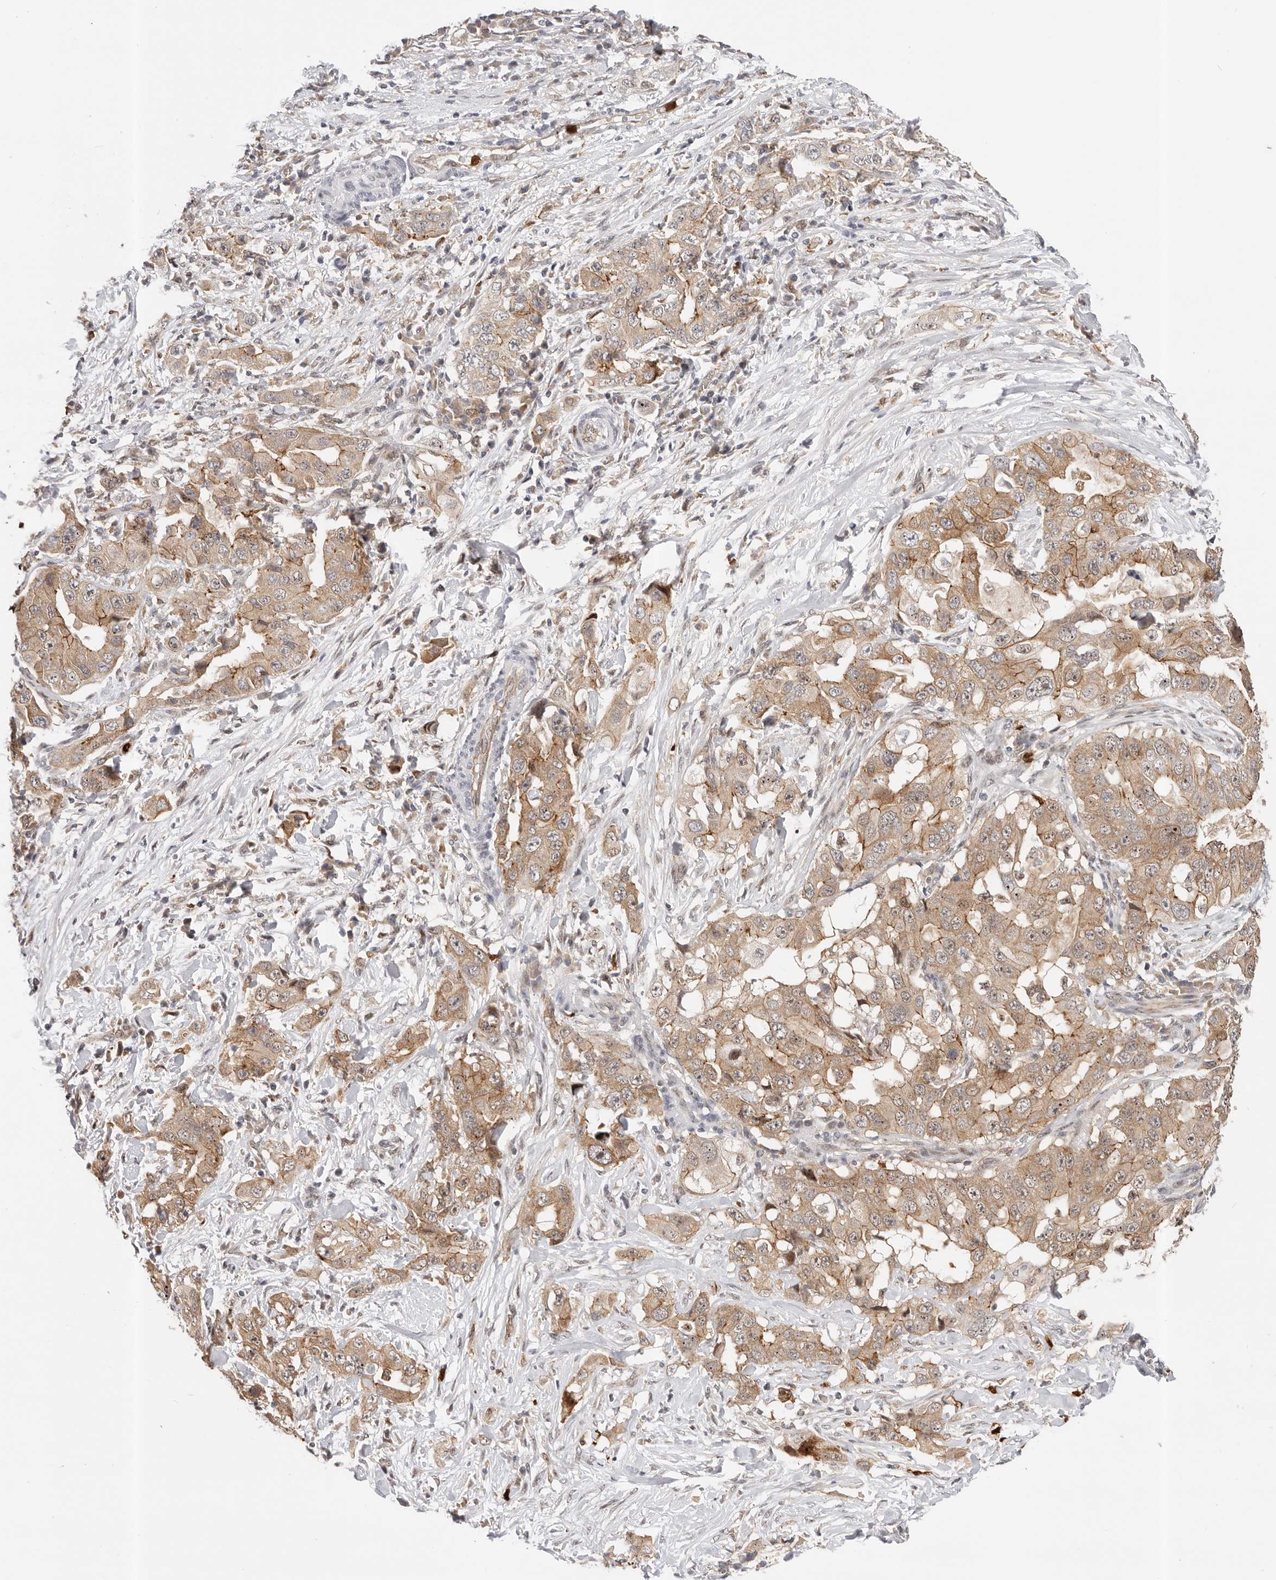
{"staining": {"intensity": "moderate", "quantity": ">75%", "location": "cytoplasmic/membranous"}, "tissue": "lung cancer", "cell_type": "Tumor cells", "image_type": "cancer", "snomed": [{"axis": "morphology", "description": "Adenocarcinoma, NOS"}, {"axis": "topography", "description": "Lung"}], "caption": "The micrograph reveals a brown stain indicating the presence of a protein in the cytoplasmic/membranous of tumor cells in adenocarcinoma (lung).", "gene": "AFDN", "patient": {"sex": "female", "age": 51}}